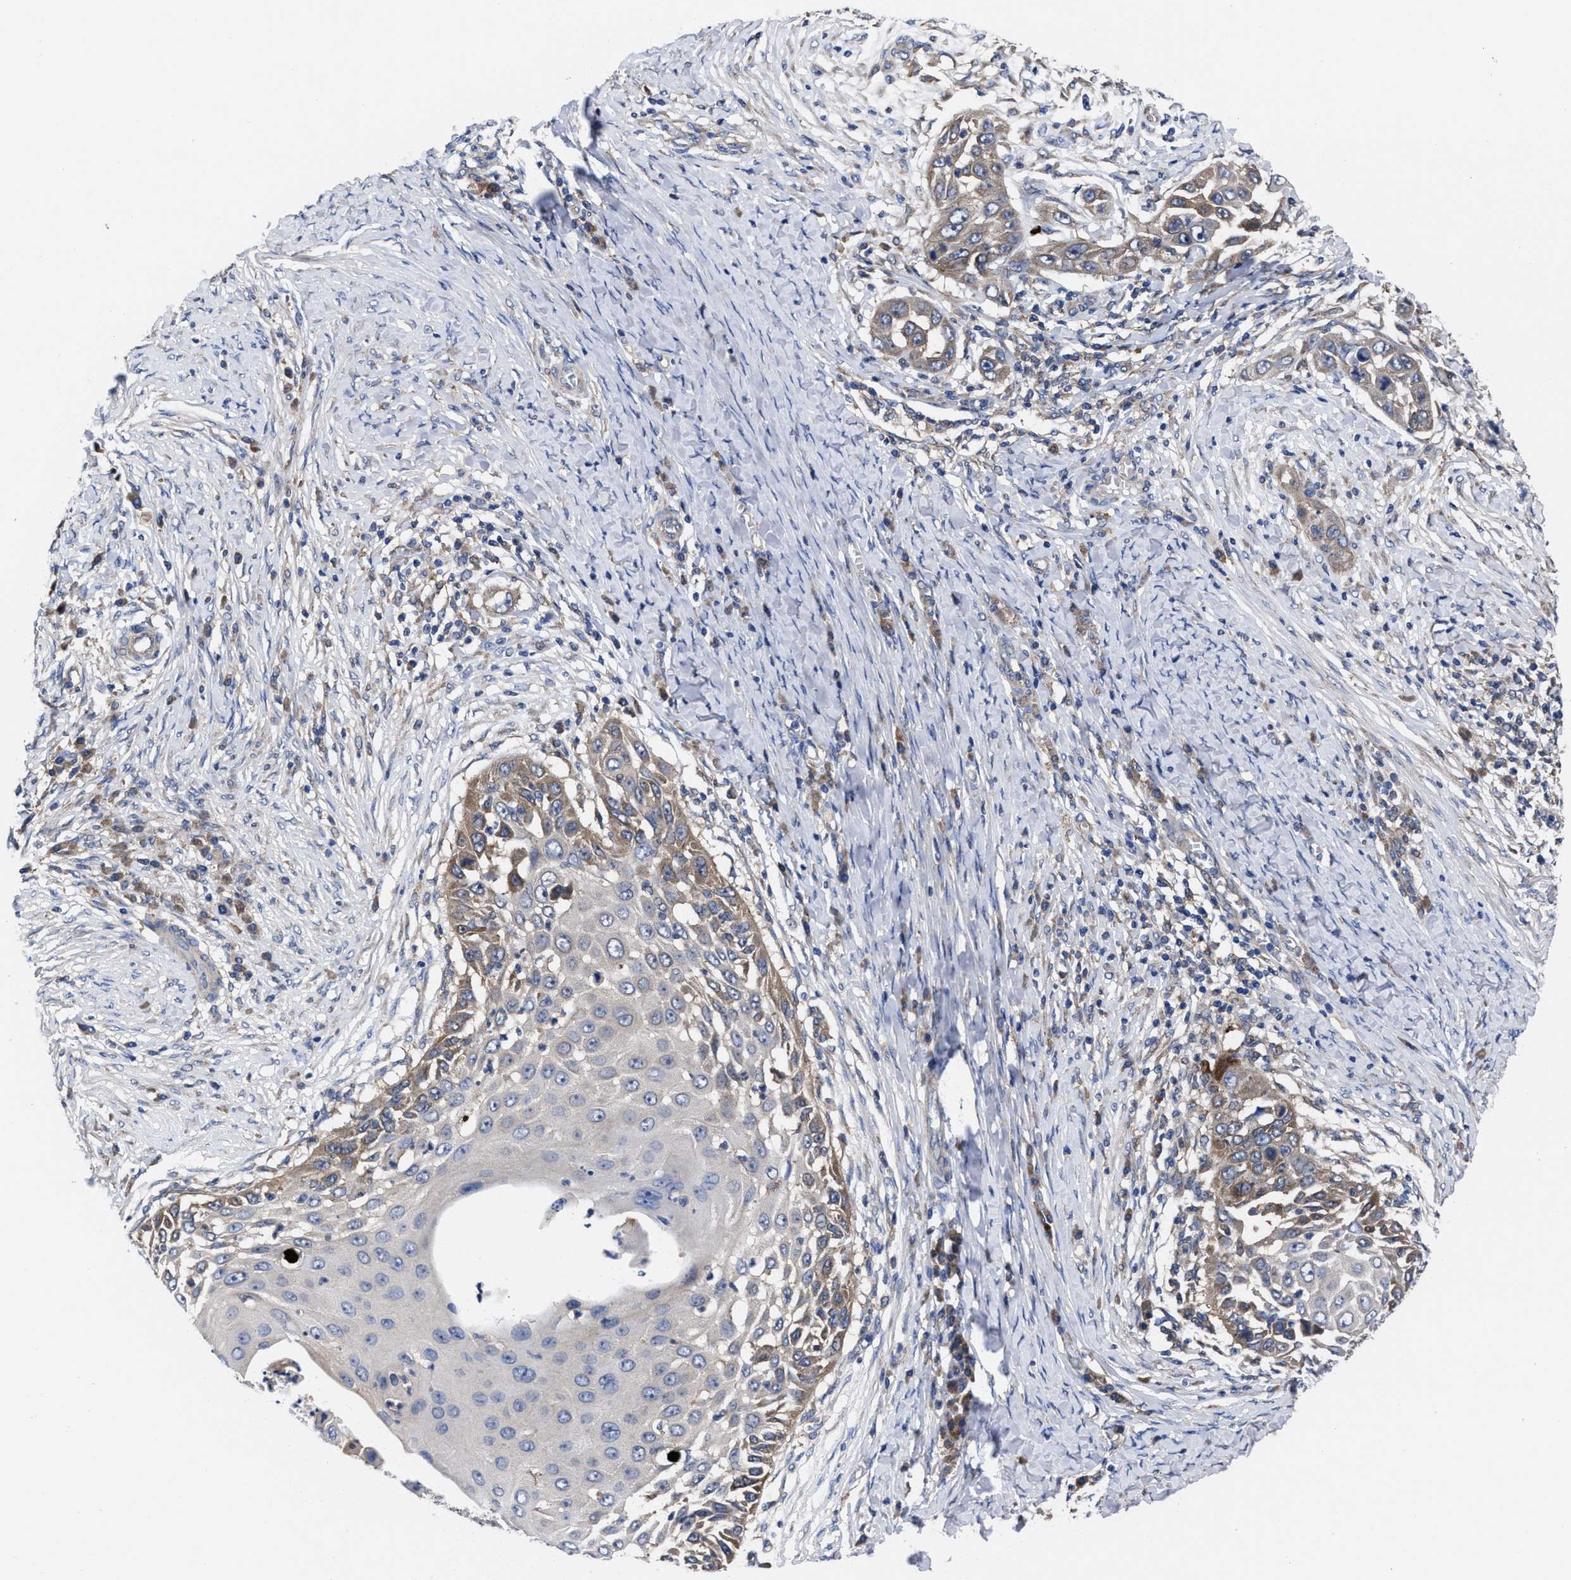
{"staining": {"intensity": "weak", "quantity": "<25%", "location": "cytoplasmic/membranous"}, "tissue": "skin cancer", "cell_type": "Tumor cells", "image_type": "cancer", "snomed": [{"axis": "morphology", "description": "Squamous cell carcinoma, NOS"}, {"axis": "topography", "description": "Skin"}], "caption": "Tumor cells are negative for brown protein staining in skin cancer.", "gene": "TXNDC17", "patient": {"sex": "female", "age": 44}}